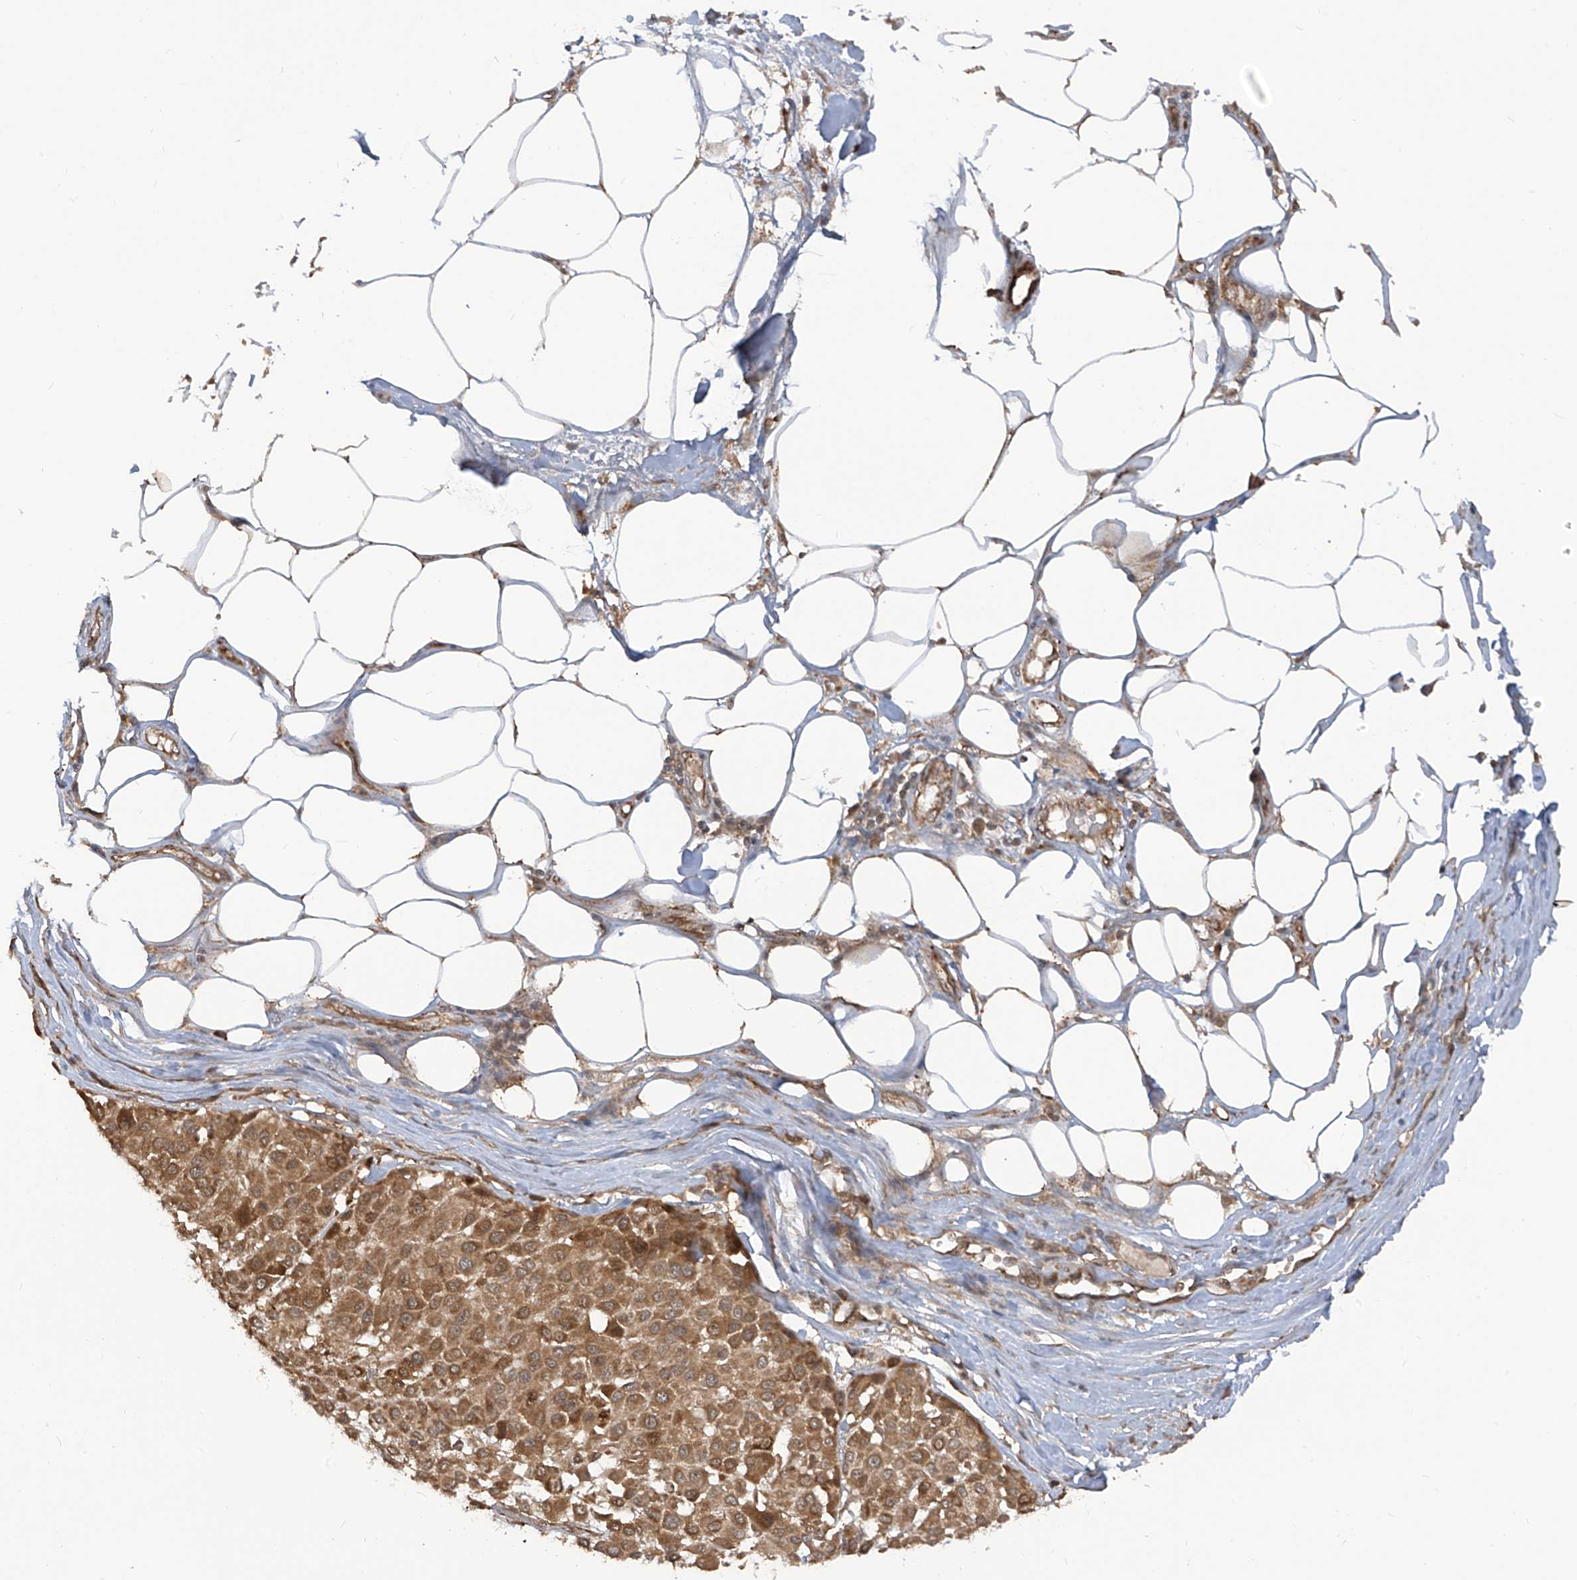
{"staining": {"intensity": "moderate", "quantity": ">75%", "location": "cytoplasmic/membranous"}, "tissue": "melanoma", "cell_type": "Tumor cells", "image_type": "cancer", "snomed": [{"axis": "morphology", "description": "Malignant melanoma, Metastatic site"}, {"axis": "topography", "description": "Soft tissue"}], "caption": "Immunohistochemistry (IHC) photomicrograph of neoplastic tissue: human malignant melanoma (metastatic site) stained using IHC displays medium levels of moderate protein expression localized specifically in the cytoplasmic/membranous of tumor cells, appearing as a cytoplasmic/membranous brown color.", "gene": "TRIM67", "patient": {"sex": "male", "age": 41}}